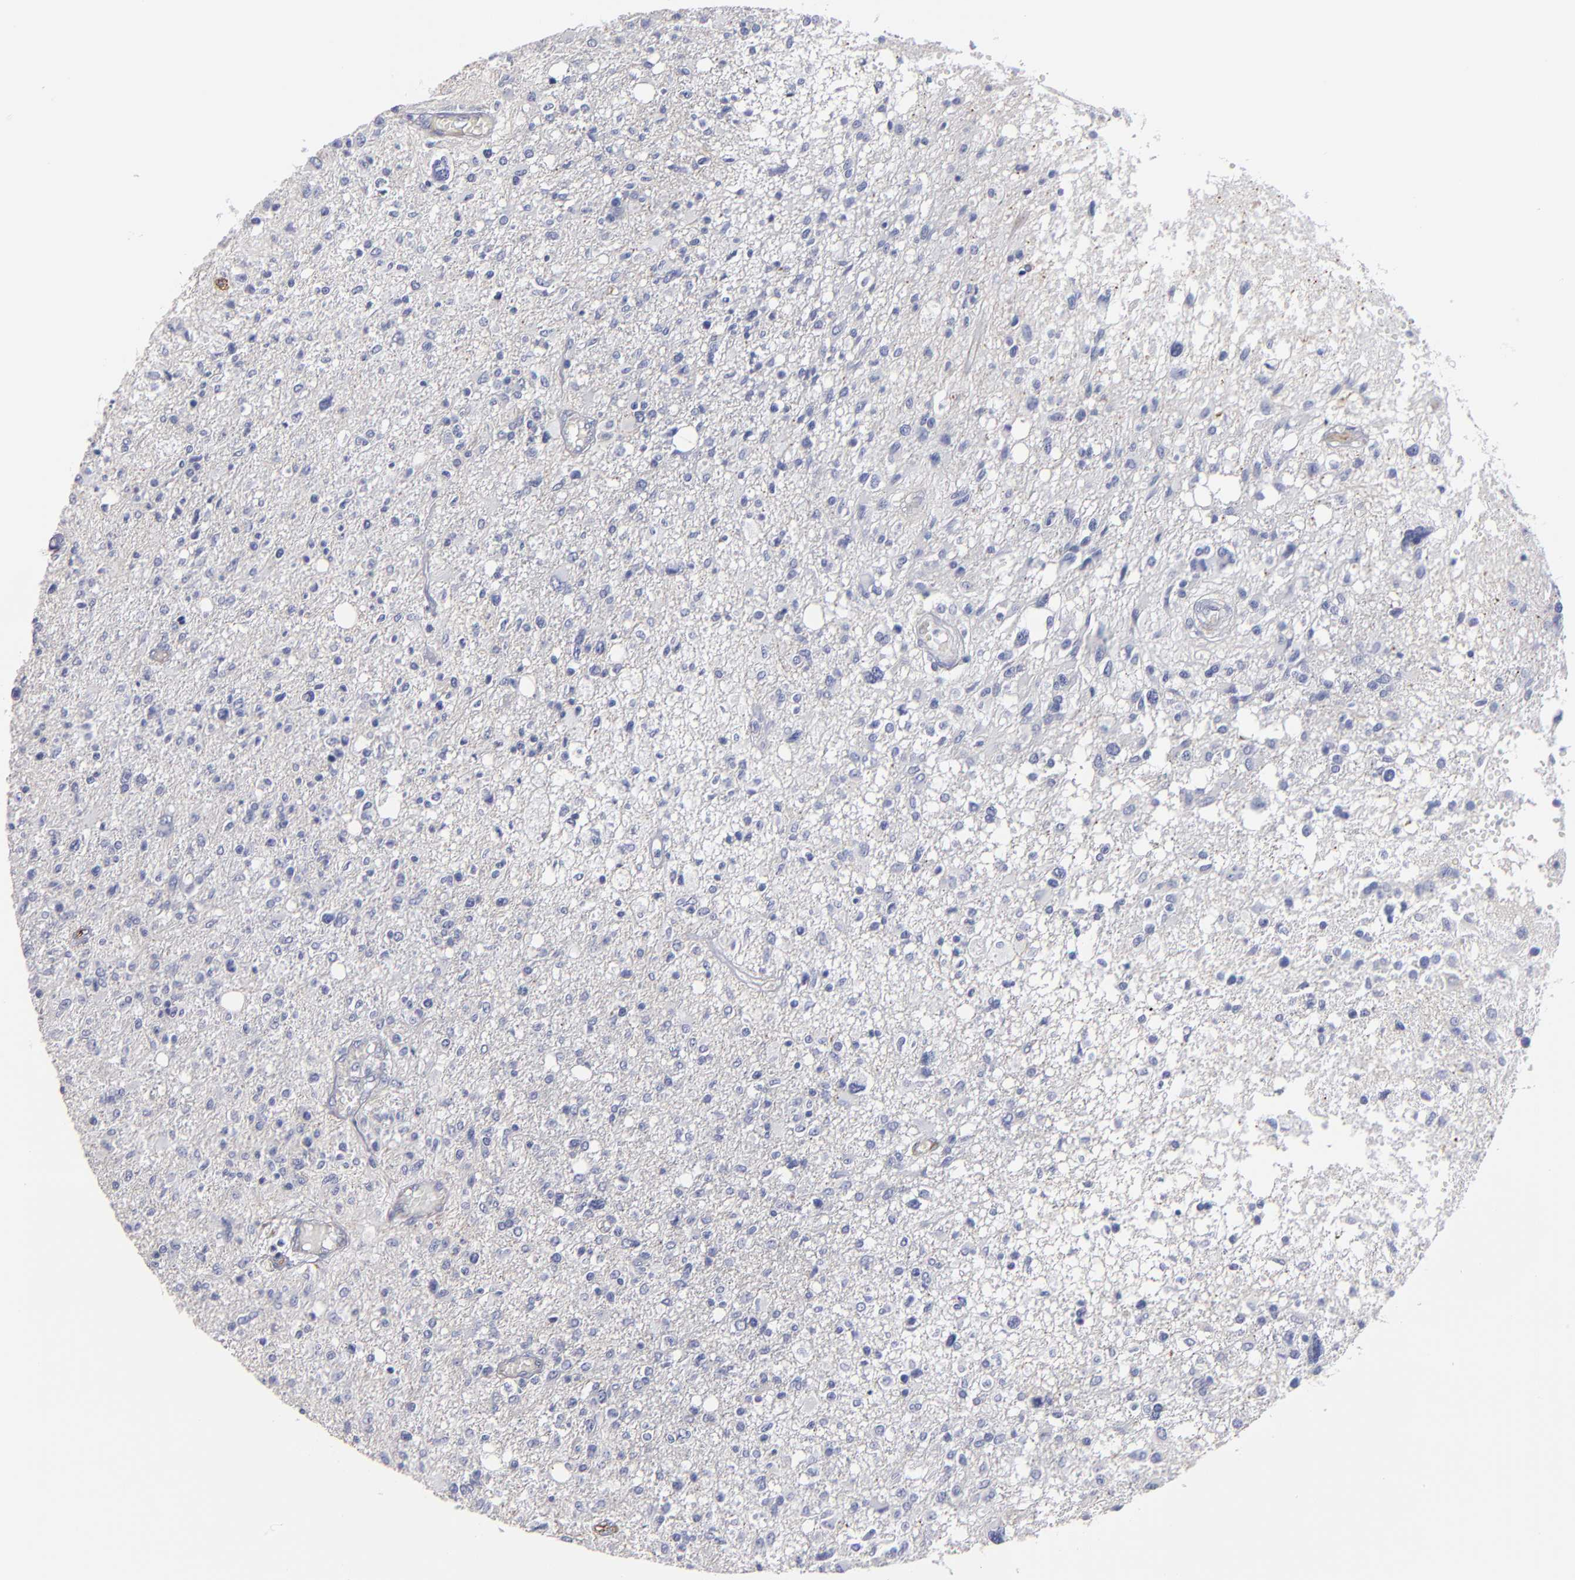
{"staining": {"intensity": "negative", "quantity": "none", "location": "none"}, "tissue": "glioma", "cell_type": "Tumor cells", "image_type": "cancer", "snomed": [{"axis": "morphology", "description": "Glioma, malignant, High grade"}, {"axis": "topography", "description": "Cerebral cortex"}], "caption": "The photomicrograph demonstrates no staining of tumor cells in malignant glioma (high-grade).", "gene": "TM4SF1", "patient": {"sex": "male", "age": 76}}